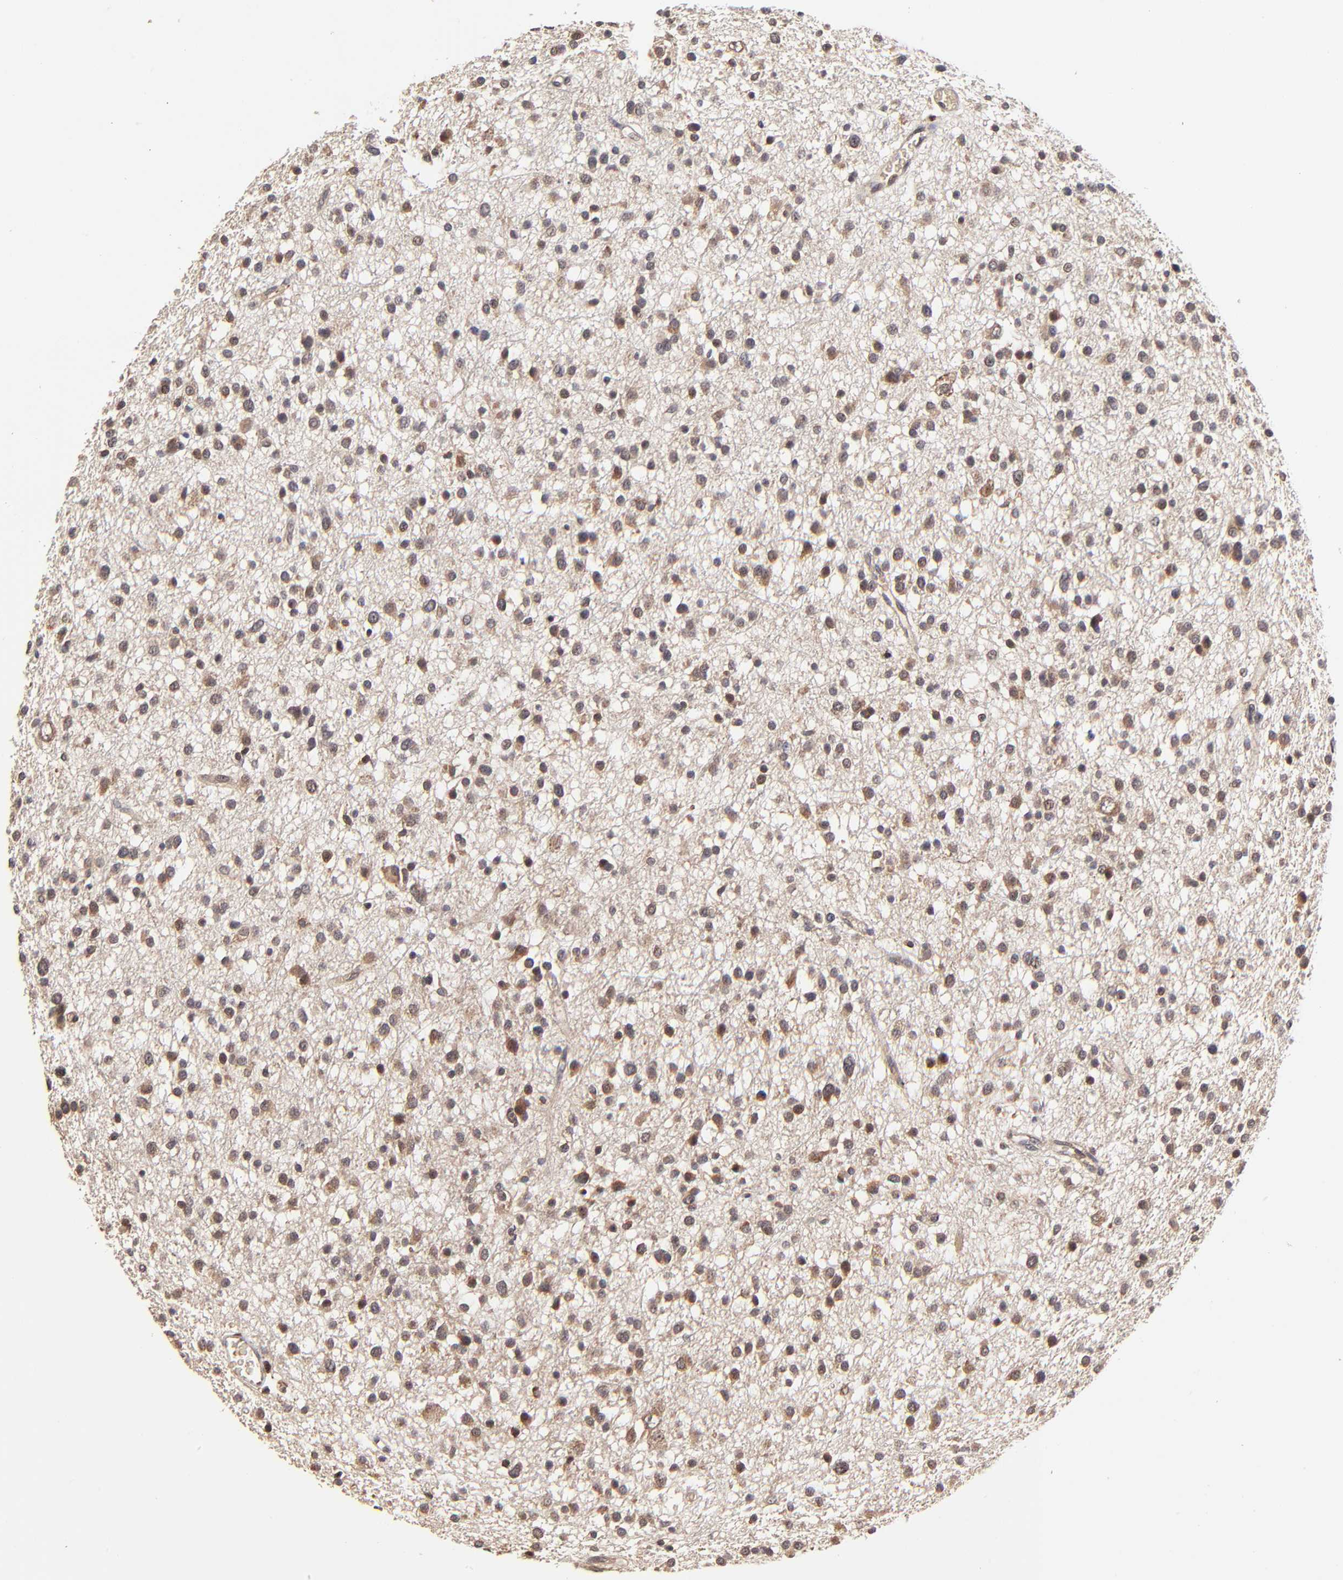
{"staining": {"intensity": "moderate", "quantity": "25%-75%", "location": "cytoplasmic/membranous,nuclear"}, "tissue": "glioma", "cell_type": "Tumor cells", "image_type": "cancer", "snomed": [{"axis": "morphology", "description": "Glioma, malignant, Low grade"}, {"axis": "topography", "description": "Brain"}], "caption": "Protein staining by immunohistochemistry (IHC) exhibits moderate cytoplasmic/membranous and nuclear staining in about 25%-75% of tumor cells in malignant glioma (low-grade).", "gene": "FRMD8", "patient": {"sex": "female", "age": 36}}